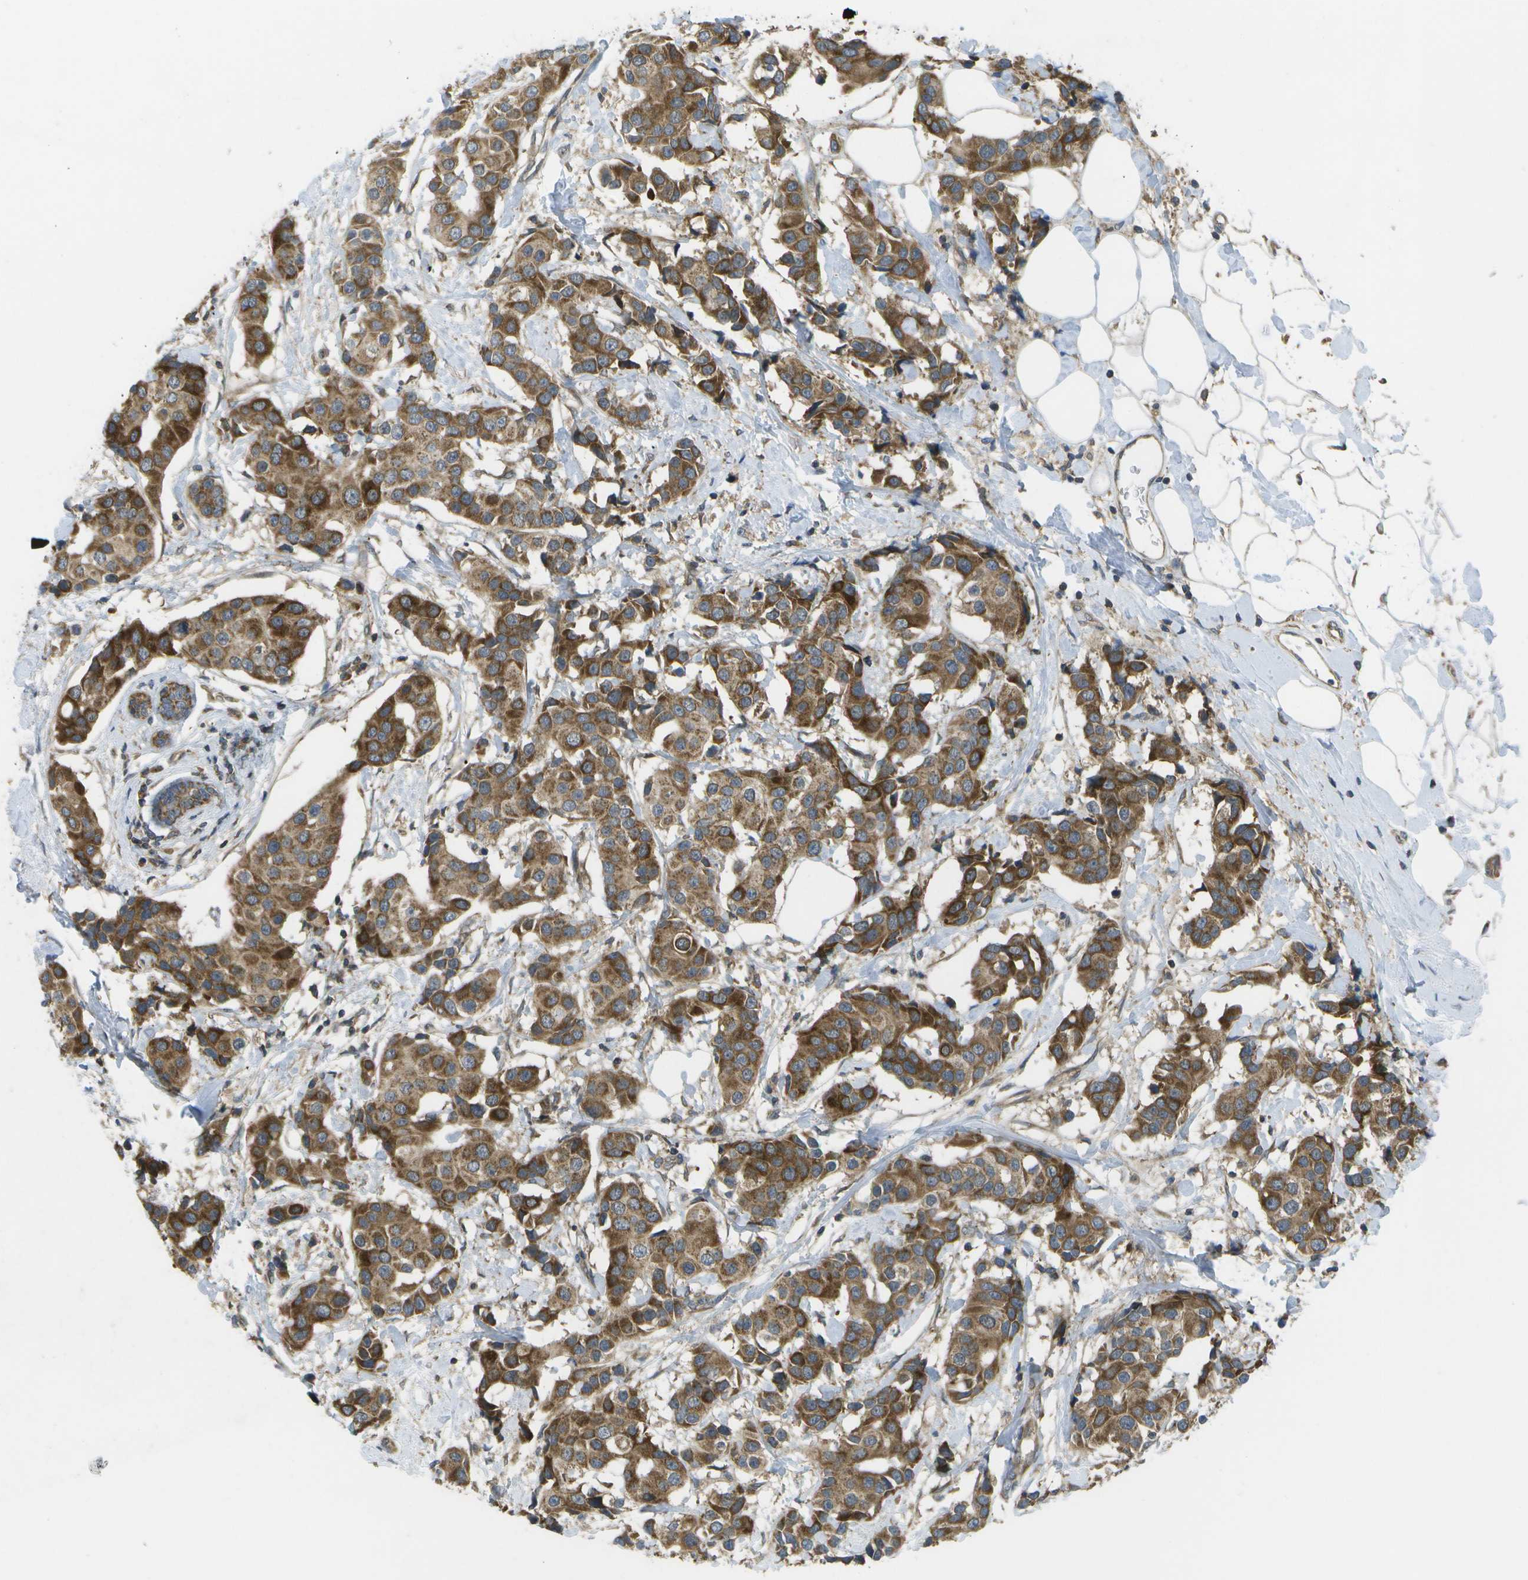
{"staining": {"intensity": "strong", "quantity": ">75%", "location": "cytoplasmic/membranous"}, "tissue": "breast cancer", "cell_type": "Tumor cells", "image_type": "cancer", "snomed": [{"axis": "morphology", "description": "Normal tissue, NOS"}, {"axis": "morphology", "description": "Duct carcinoma"}, {"axis": "topography", "description": "Breast"}], "caption": "A histopathology image of human infiltrating ductal carcinoma (breast) stained for a protein demonstrates strong cytoplasmic/membranous brown staining in tumor cells.", "gene": "DPM3", "patient": {"sex": "female", "age": 39}}